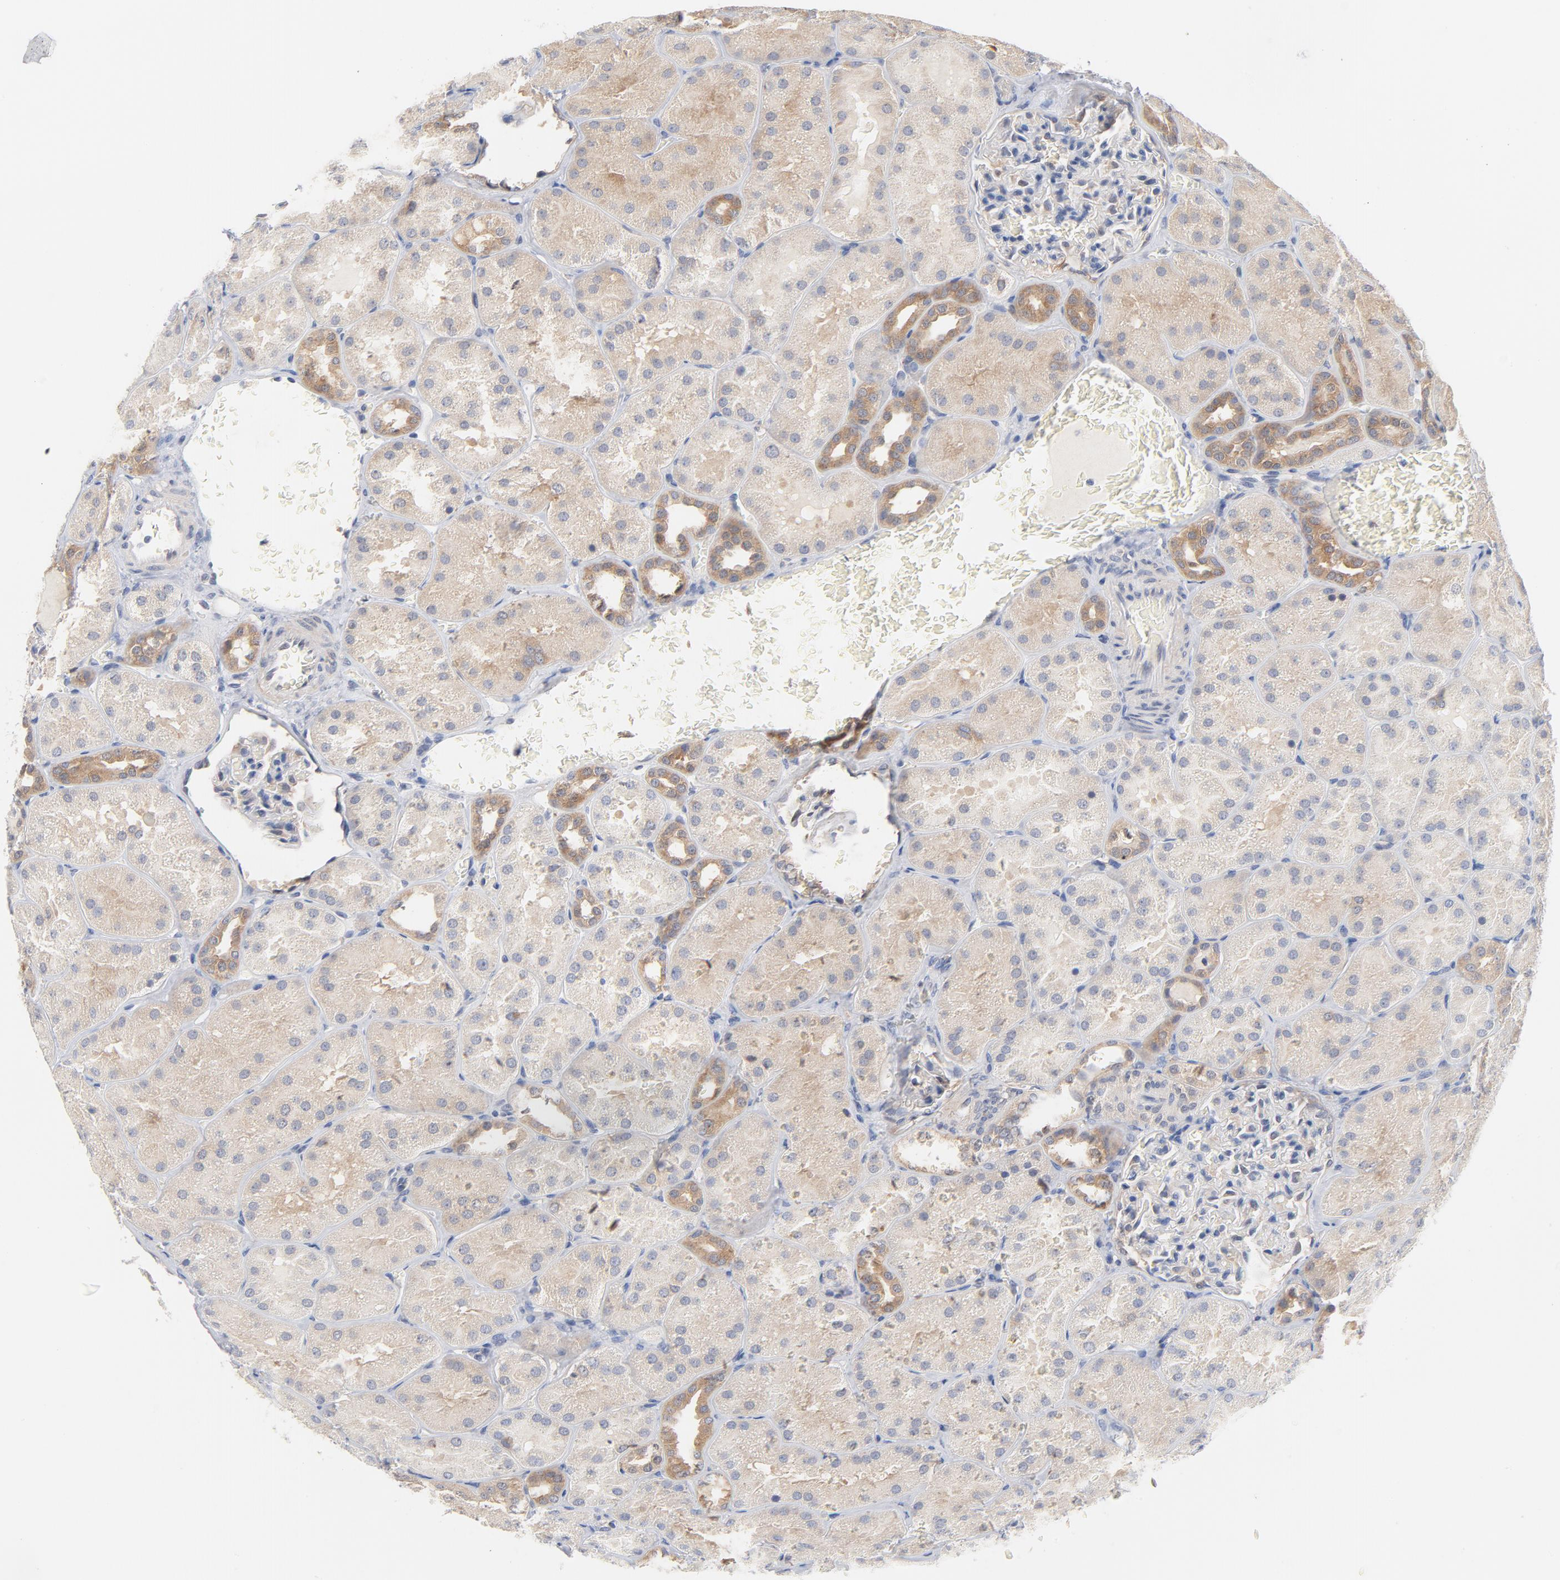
{"staining": {"intensity": "negative", "quantity": "none", "location": "none"}, "tissue": "kidney", "cell_type": "Cells in glomeruli", "image_type": "normal", "snomed": [{"axis": "morphology", "description": "Normal tissue, NOS"}, {"axis": "topography", "description": "Kidney"}], "caption": "Immunohistochemical staining of benign kidney reveals no significant expression in cells in glomeruli. (Brightfield microscopy of DAB (3,3'-diaminobenzidine) immunohistochemistry (IHC) at high magnification).", "gene": "UBL4A", "patient": {"sex": "male", "age": 28}}